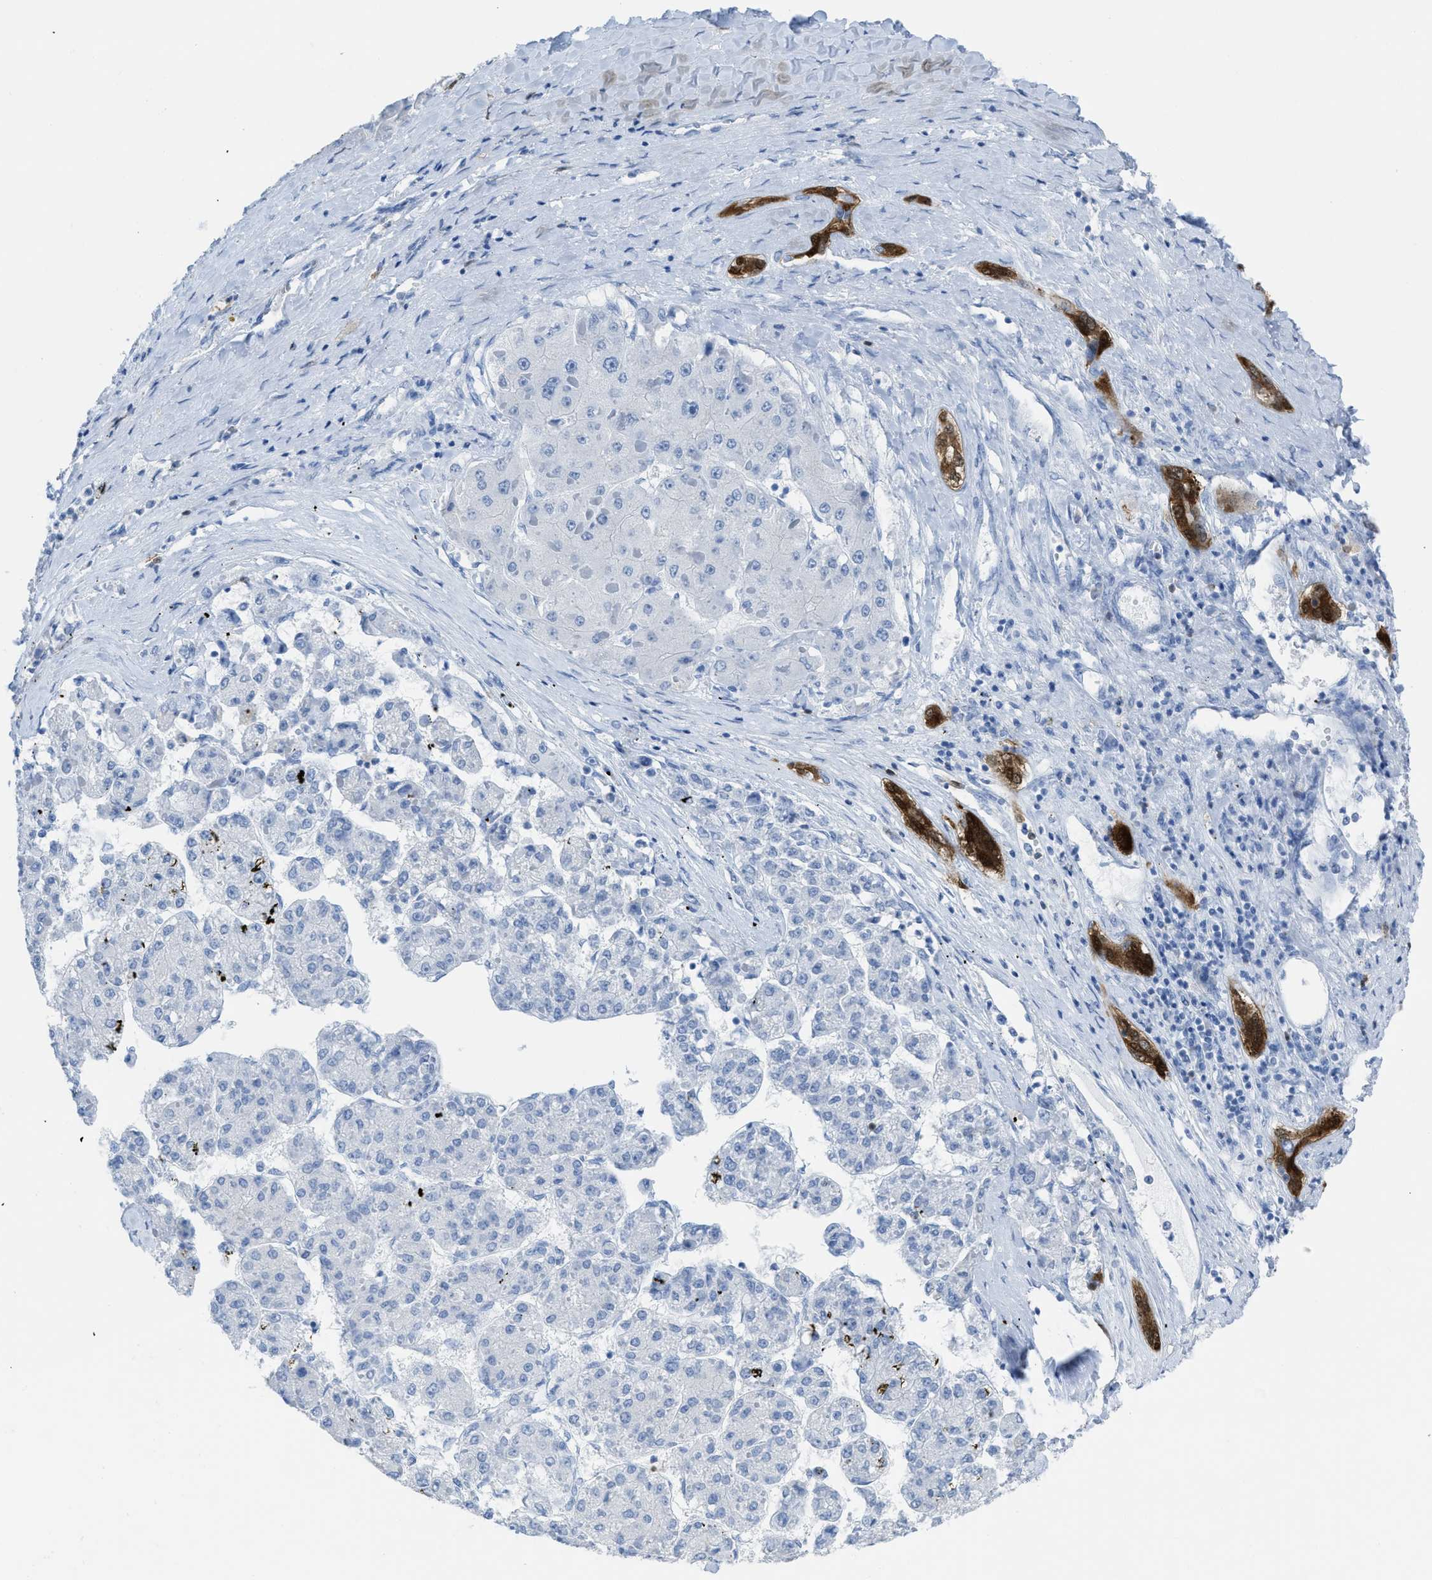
{"staining": {"intensity": "negative", "quantity": "none", "location": "none"}, "tissue": "liver cancer", "cell_type": "Tumor cells", "image_type": "cancer", "snomed": [{"axis": "morphology", "description": "Carcinoma, Hepatocellular, NOS"}, {"axis": "topography", "description": "Liver"}], "caption": "This is a photomicrograph of immunohistochemistry (IHC) staining of liver cancer, which shows no positivity in tumor cells. The staining is performed using DAB brown chromogen with nuclei counter-stained in using hematoxylin.", "gene": "CDKN2A", "patient": {"sex": "female", "age": 73}}